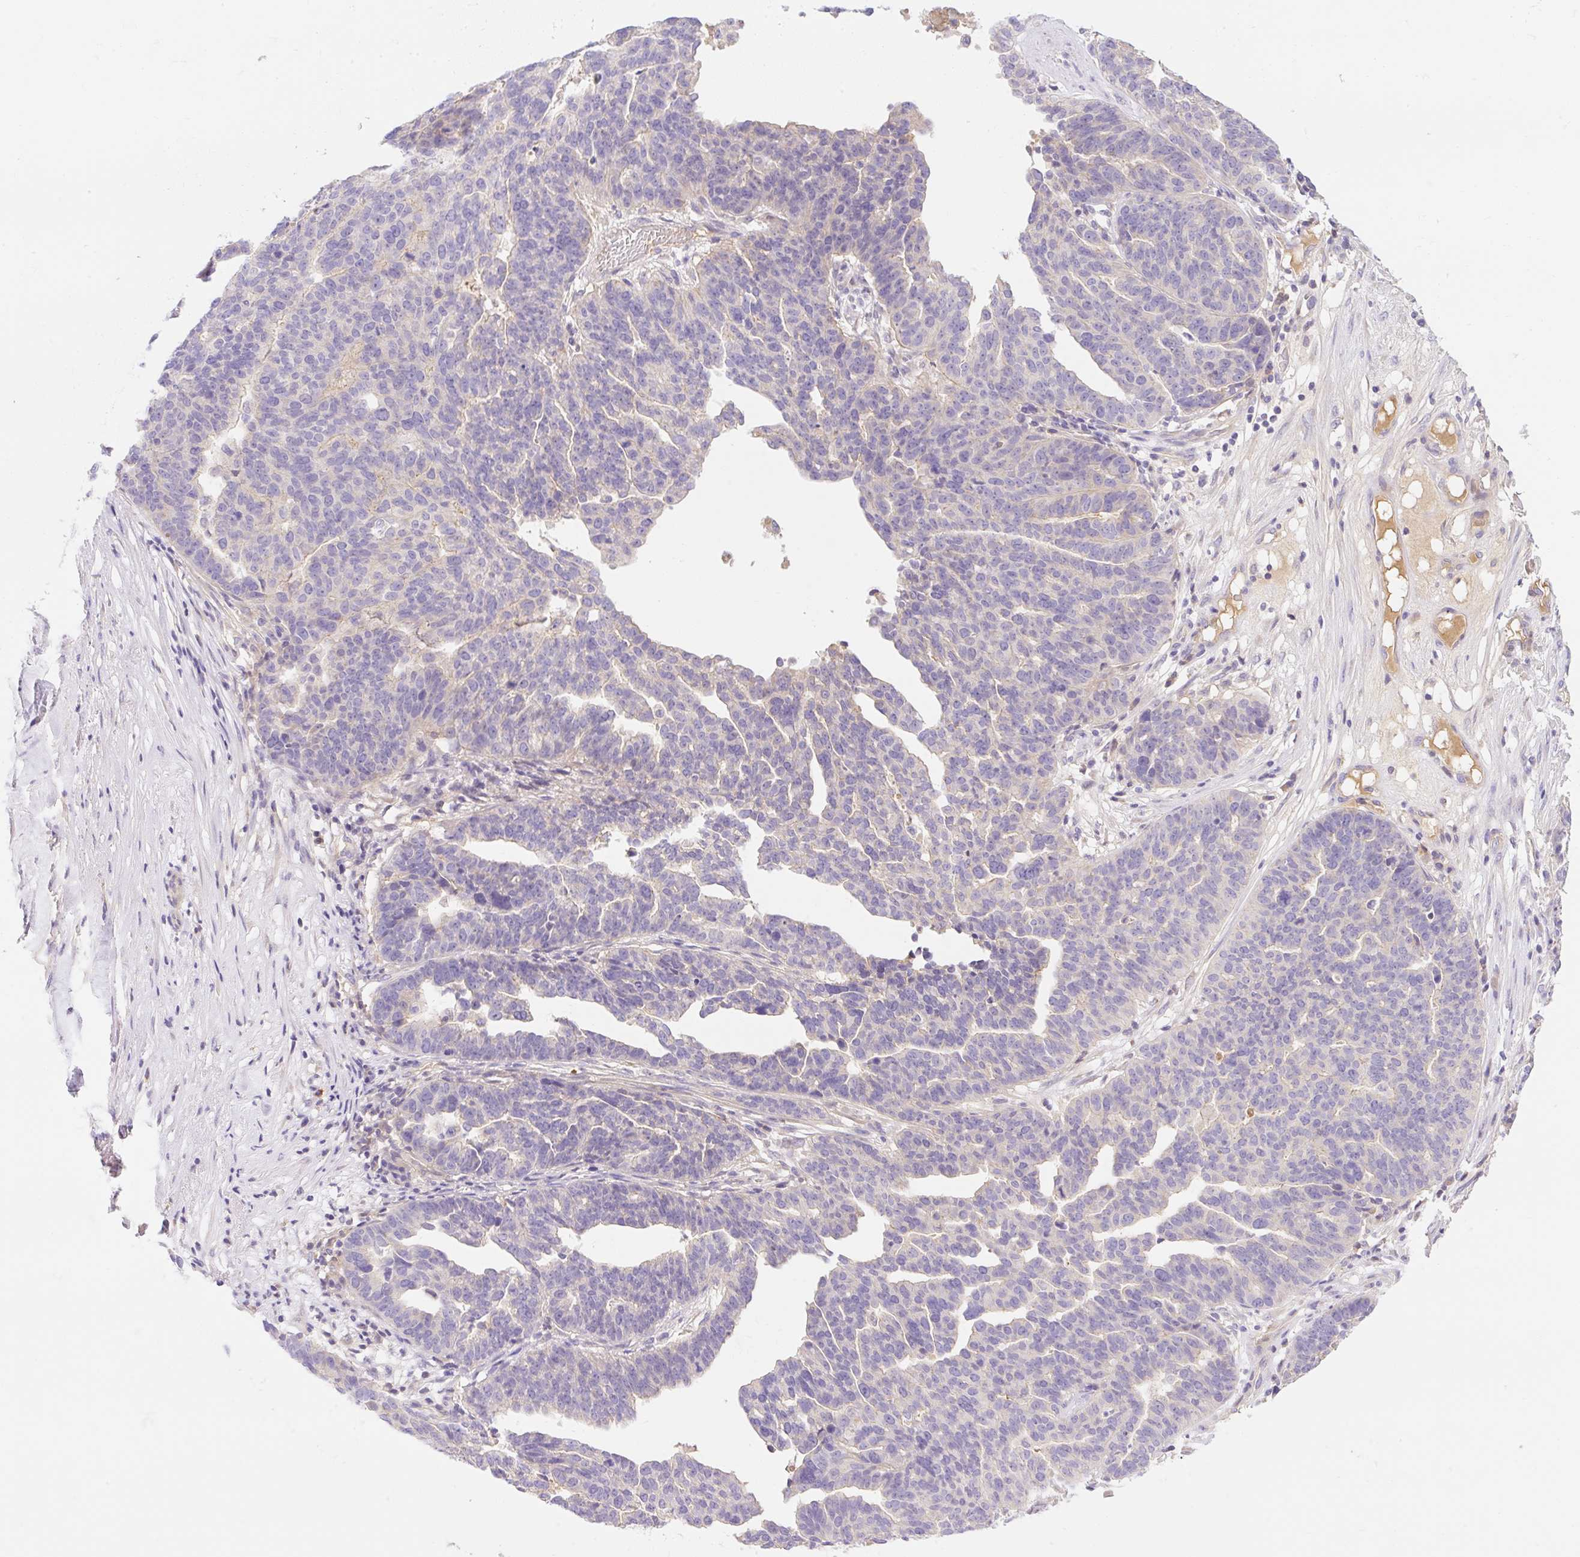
{"staining": {"intensity": "negative", "quantity": "none", "location": "none"}, "tissue": "ovarian cancer", "cell_type": "Tumor cells", "image_type": "cancer", "snomed": [{"axis": "morphology", "description": "Cystadenocarcinoma, serous, NOS"}, {"axis": "topography", "description": "Ovary"}], "caption": "There is no significant staining in tumor cells of ovarian cancer.", "gene": "DENND5A", "patient": {"sex": "female", "age": 59}}